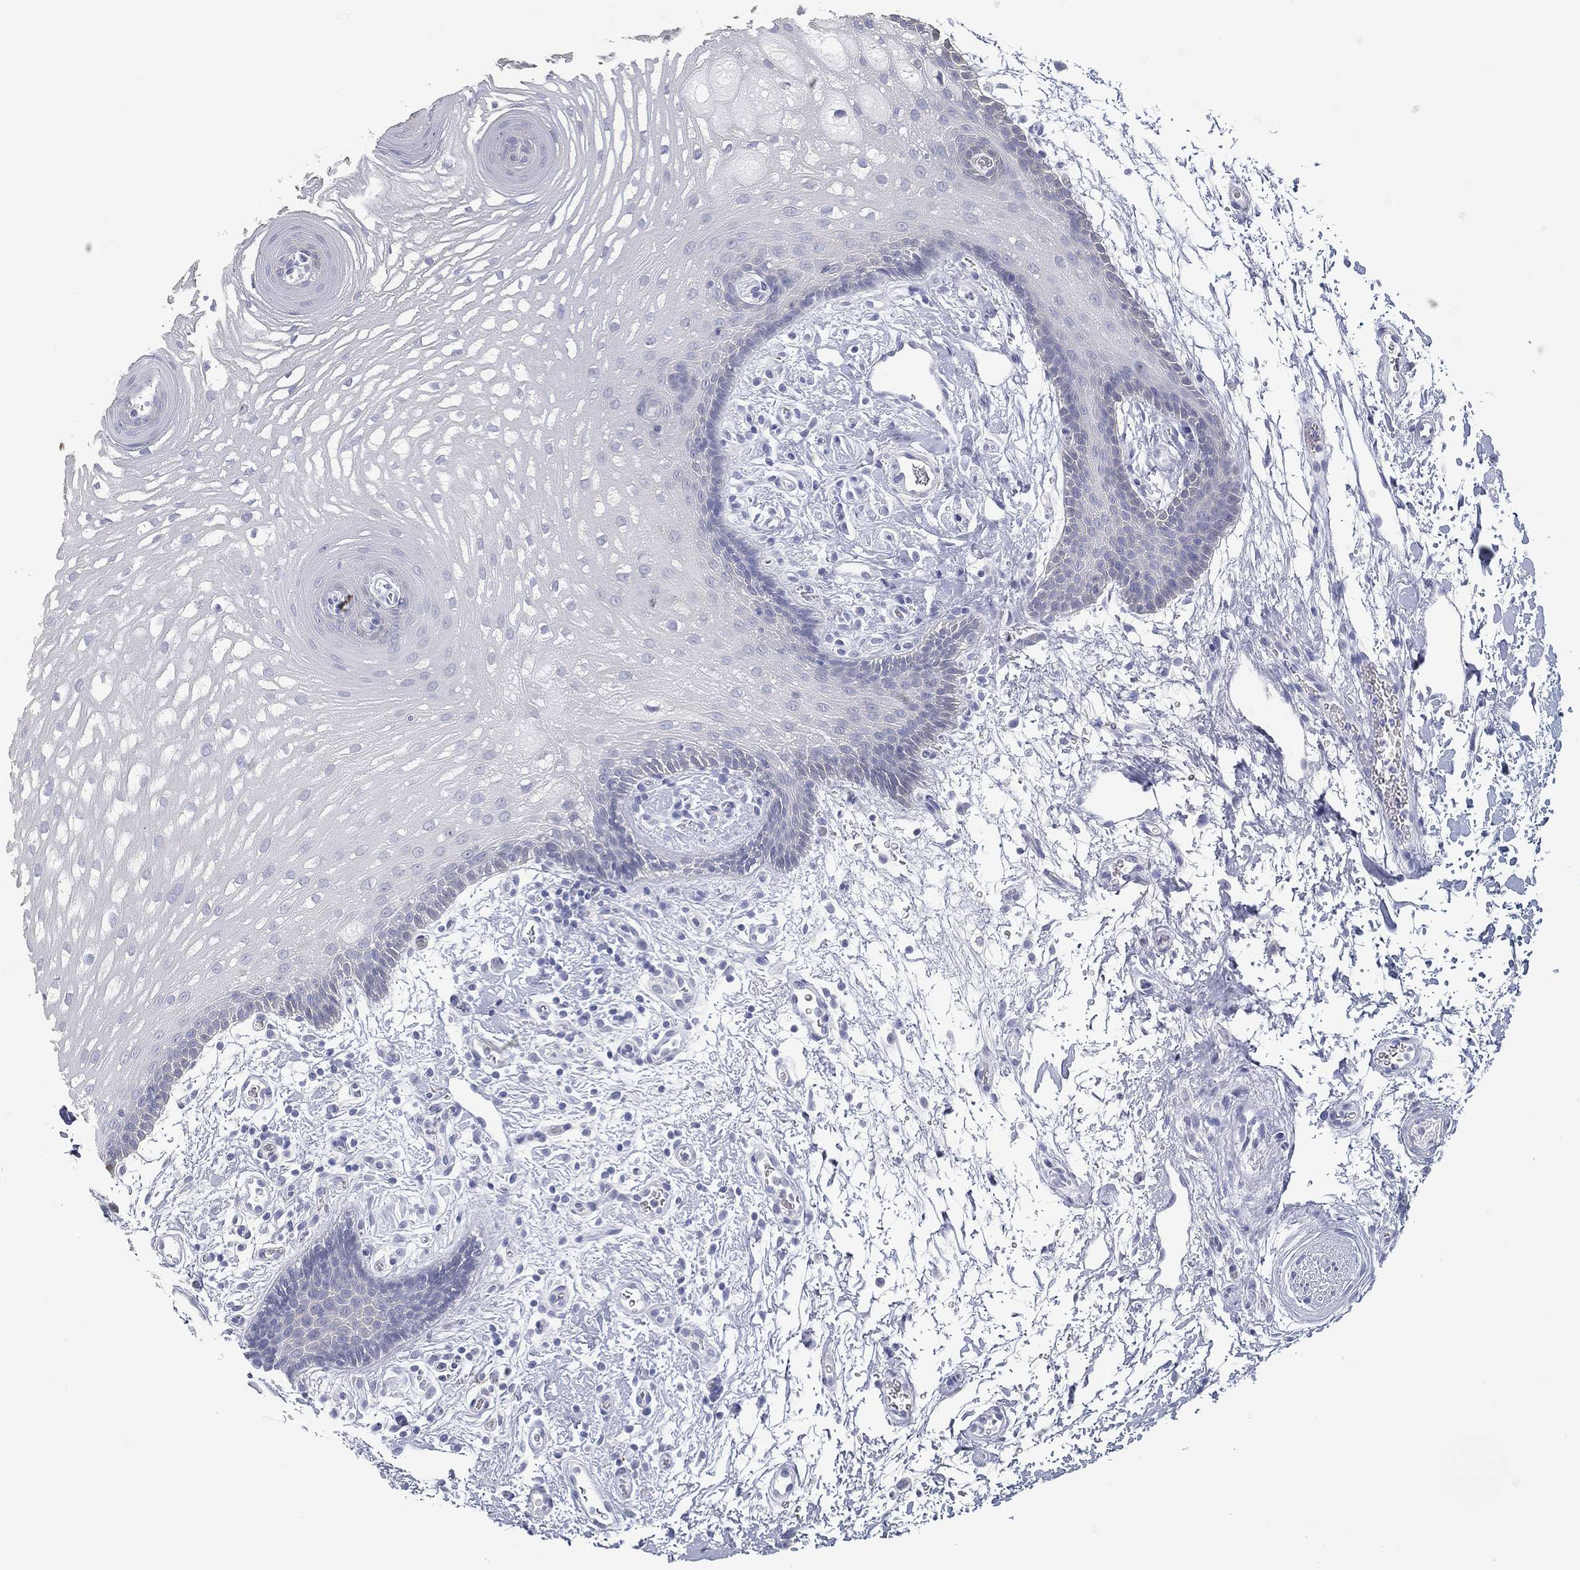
{"staining": {"intensity": "negative", "quantity": "none", "location": "none"}, "tissue": "oral mucosa", "cell_type": "Squamous epithelial cells", "image_type": "normal", "snomed": [{"axis": "morphology", "description": "Normal tissue, NOS"}, {"axis": "topography", "description": "Oral tissue"}, {"axis": "topography", "description": "Head-Neck"}], "caption": "Immunohistochemistry (IHC) of normal human oral mucosa demonstrates no positivity in squamous epithelial cells.", "gene": "FMO1", "patient": {"sex": "male", "age": 65}}